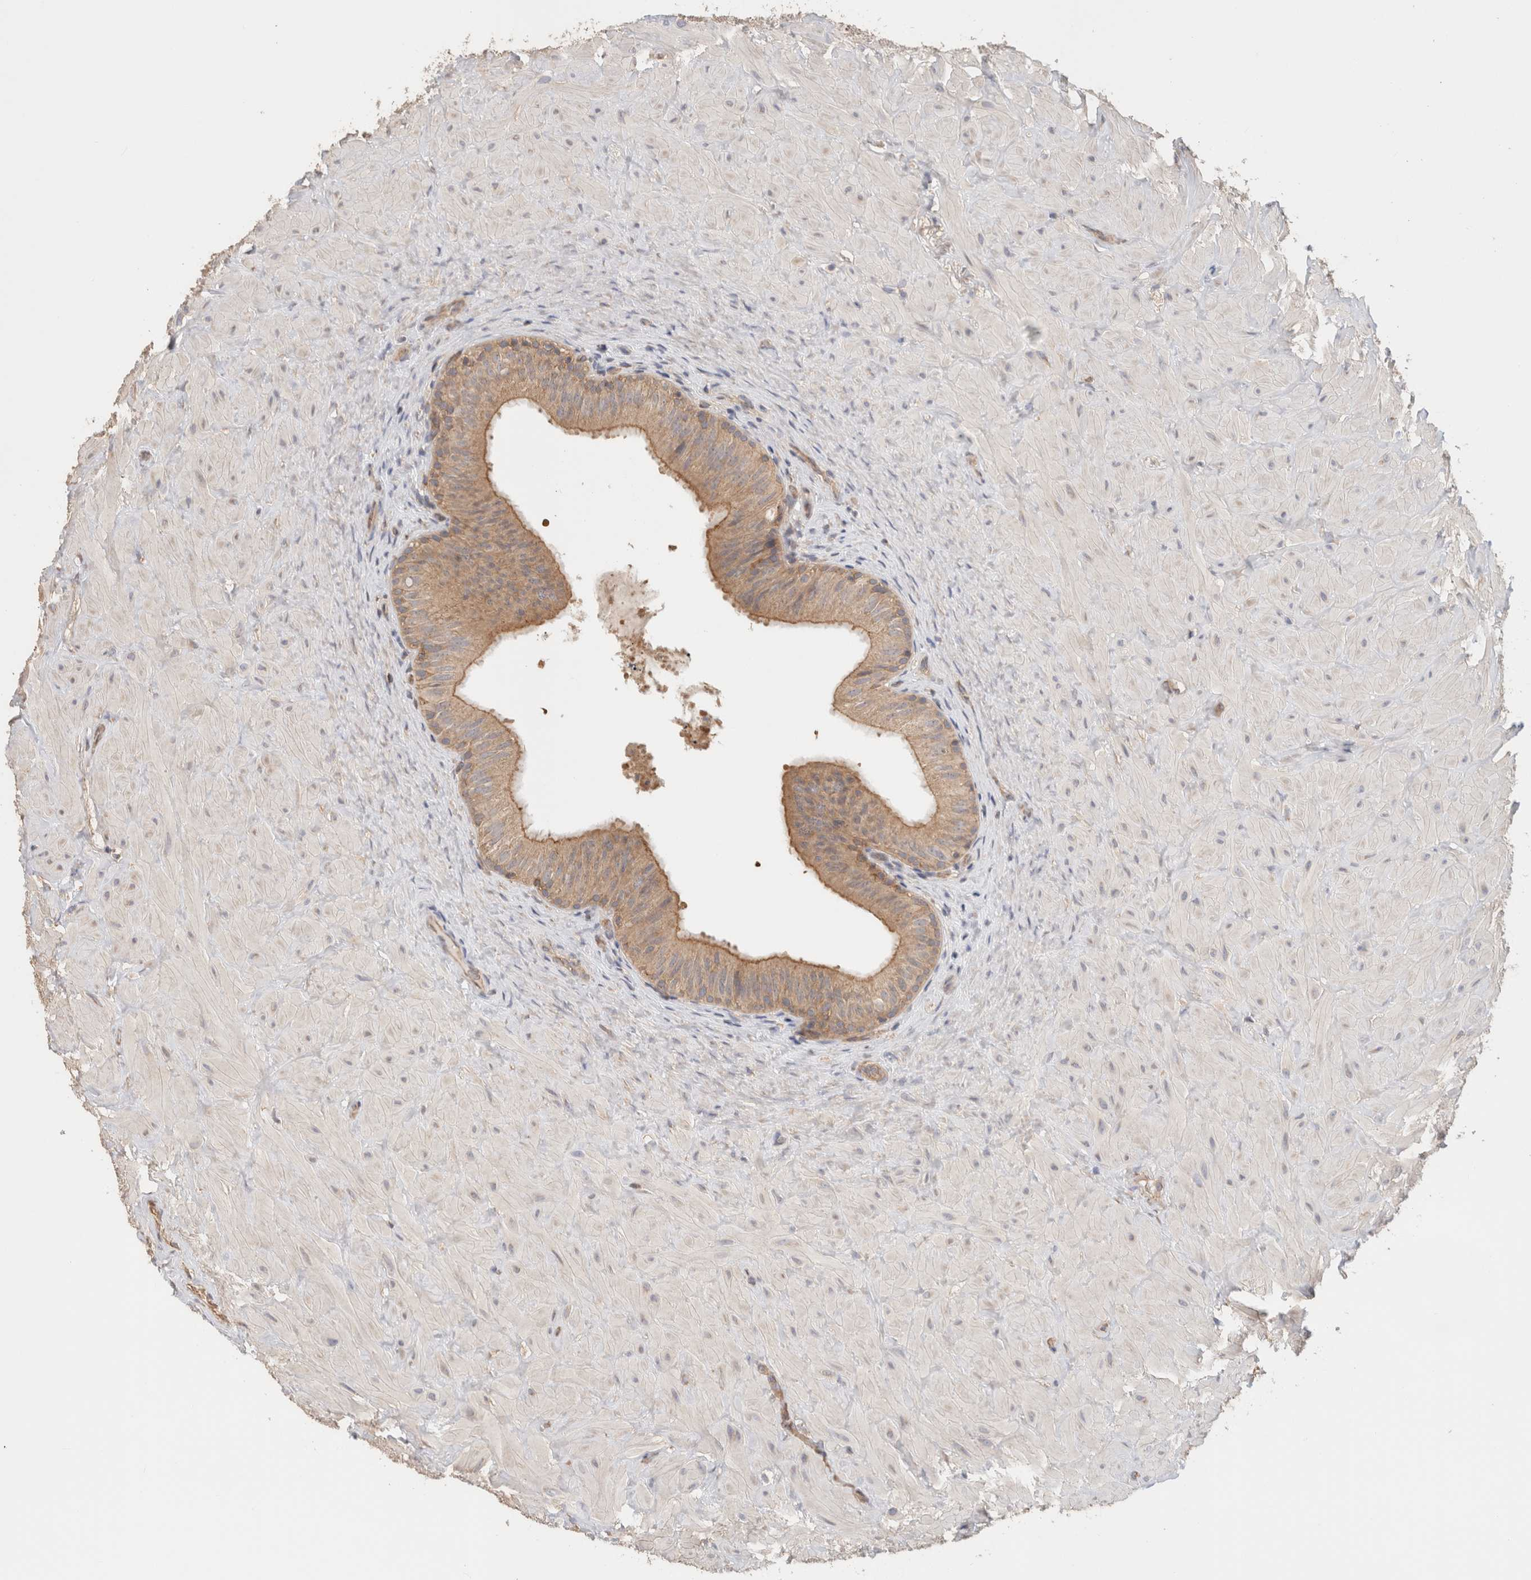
{"staining": {"intensity": "moderate", "quantity": ">75%", "location": "cytoplasmic/membranous"}, "tissue": "epididymis", "cell_type": "Glandular cells", "image_type": "normal", "snomed": [{"axis": "morphology", "description": "Normal tissue, NOS"}, {"axis": "topography", "description": "Soft tissue"}, {"axis": "topography", "description": "Epididymis"}], "caption": "DAB immunohistochemical staining of unremarkable epididymis displays moderate cytoplasmic/membranous protein positivity in approximately >75% of glandular cells. Nuclei are stained in blue.", "gene": "CFAP418", "patient": {"sex": "male", "age": 26}}